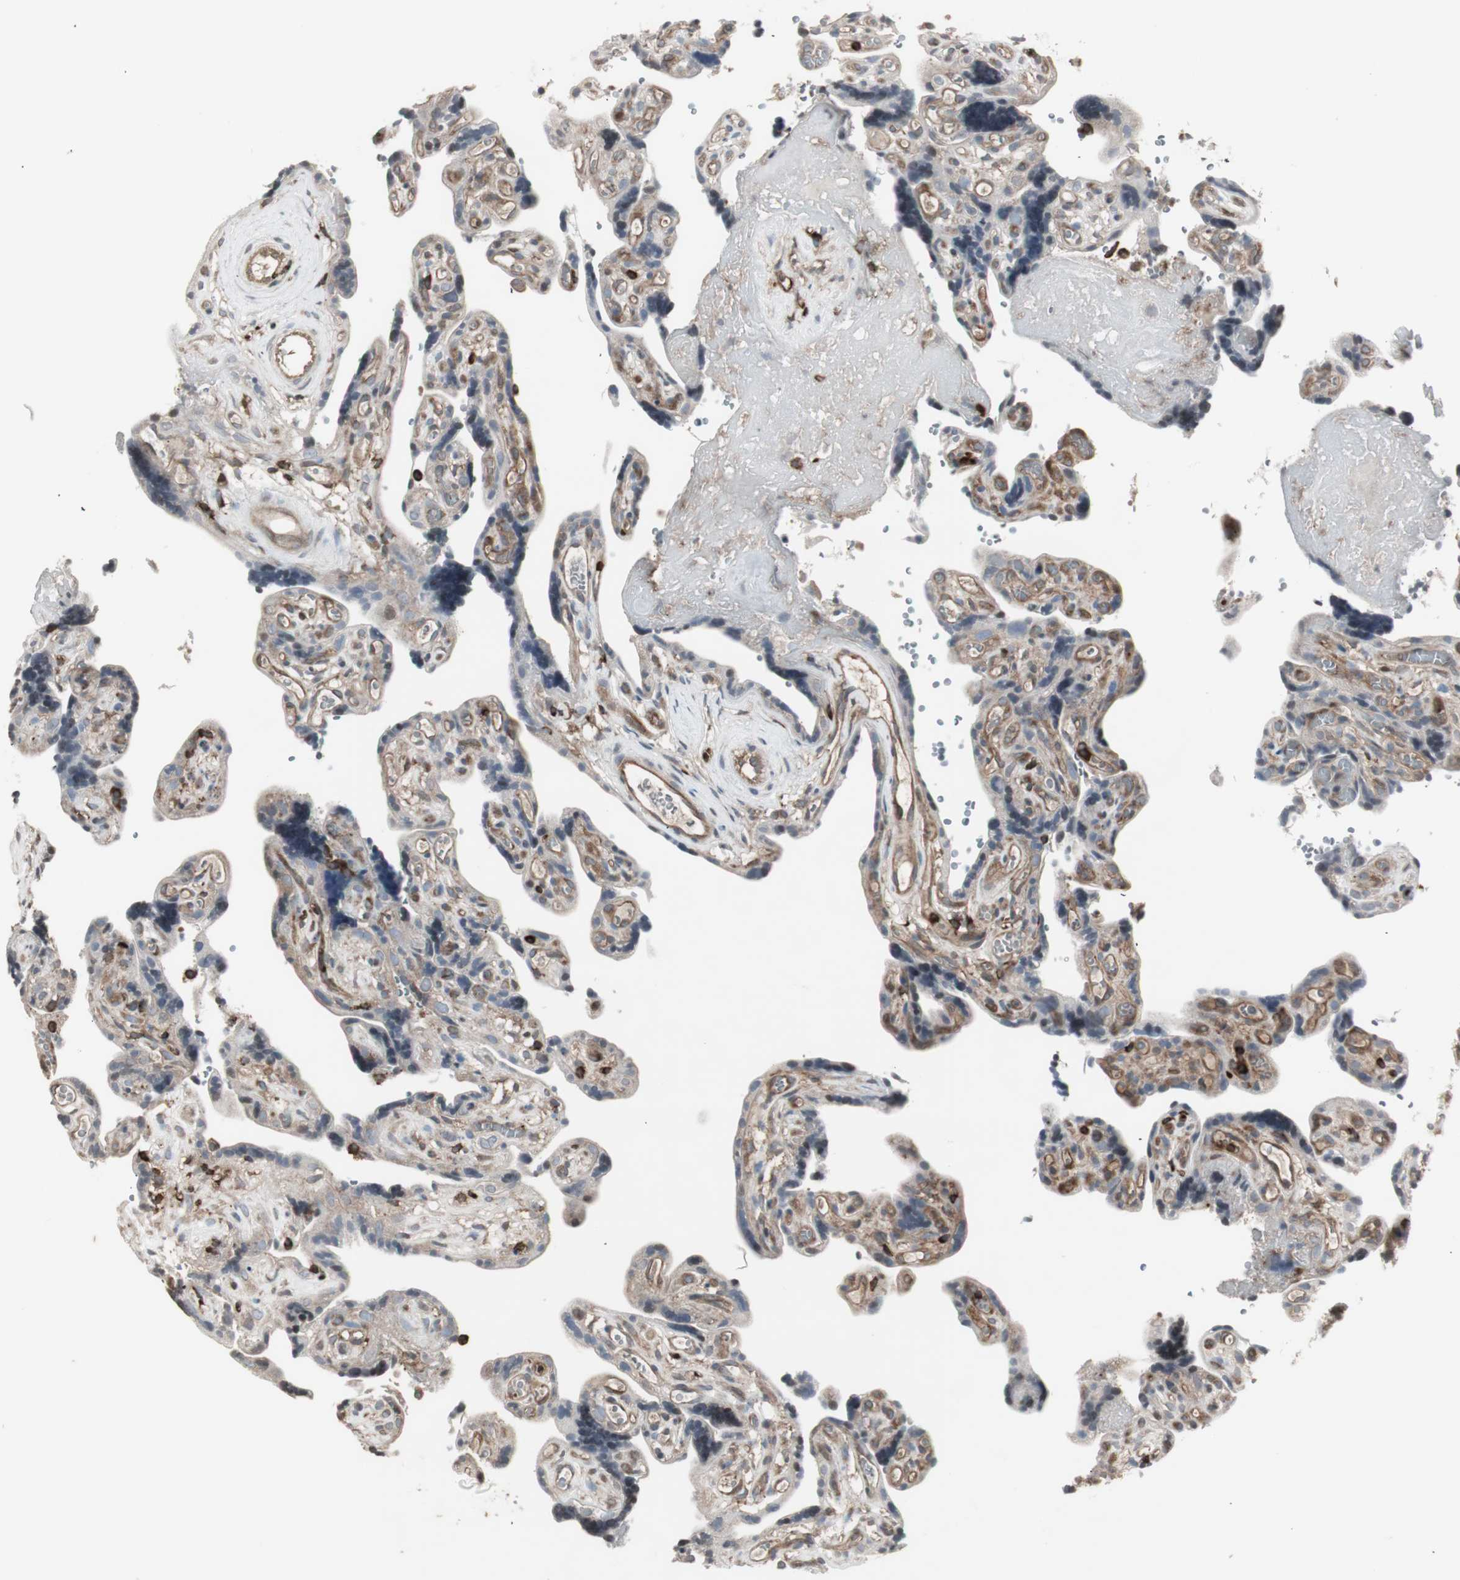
{"staining": {"intensity": "moderate", "quantity": "<25%", "location": "cytoplasmic/membranous"}, "tissue": "placenta", "cell_type": "Decidual cells", "image_type": "normal", "snomed": [{"axis": "morphology", "description": "Normal tissue, NOS"}, {"axis": "topography", "description": "Placenta"}], "caption": "Immunohistochemistry (IHC) micrograph of benign placenta: placenta stained using IHC reveals low levels of moderate protein expression localized specifically in the cytoplasmic/membranous of decidual cells, appearing as a cytoplasmic/membranous brown color.", "gene": "ARHGEF1", "patient": {"sex": "female", "age": 30}}